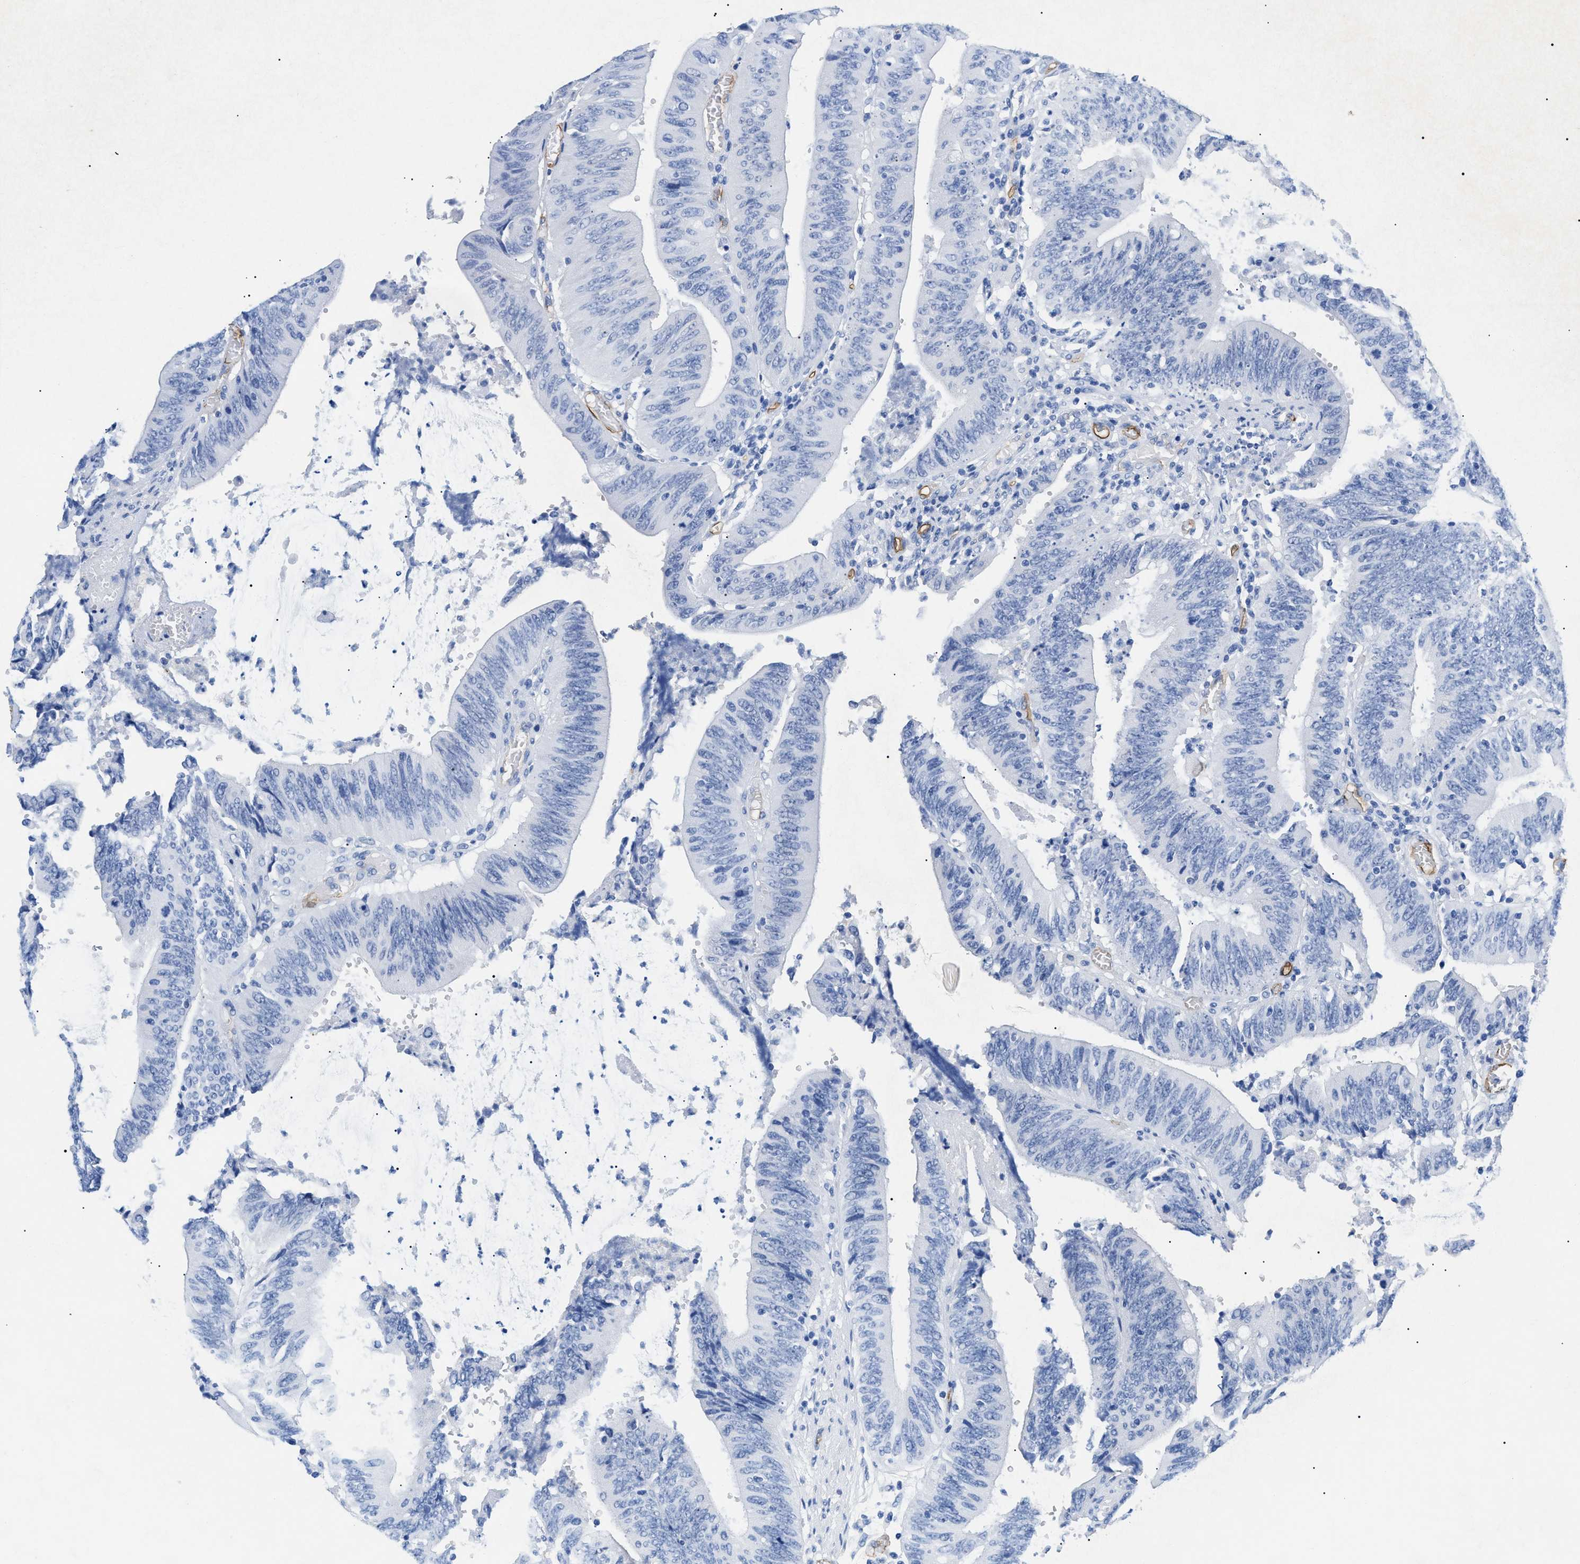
{"staining": {"intensity": "negative", "quantity": "none", "location": "none"}, "tissue": "colorectal cancer", "cell_type": "Tumor cells", "image_type": "cancer", "snomed": [{"axis": "morphology", "description": "Normal tissue, NOS"}, {"axis": "morphology", "description": "Adenocarcinoma, NOS"}, {"axis": "topography", "description": "Rectum"}], "caption": "High power microscopy photomicrograph of an immunohistochemistry histopathology image of colorectal adenocarcinoma, revealing no significant expression in tumor cells.", "gene": "PODXL", "patient": {"sex": "female", "age": 66}}